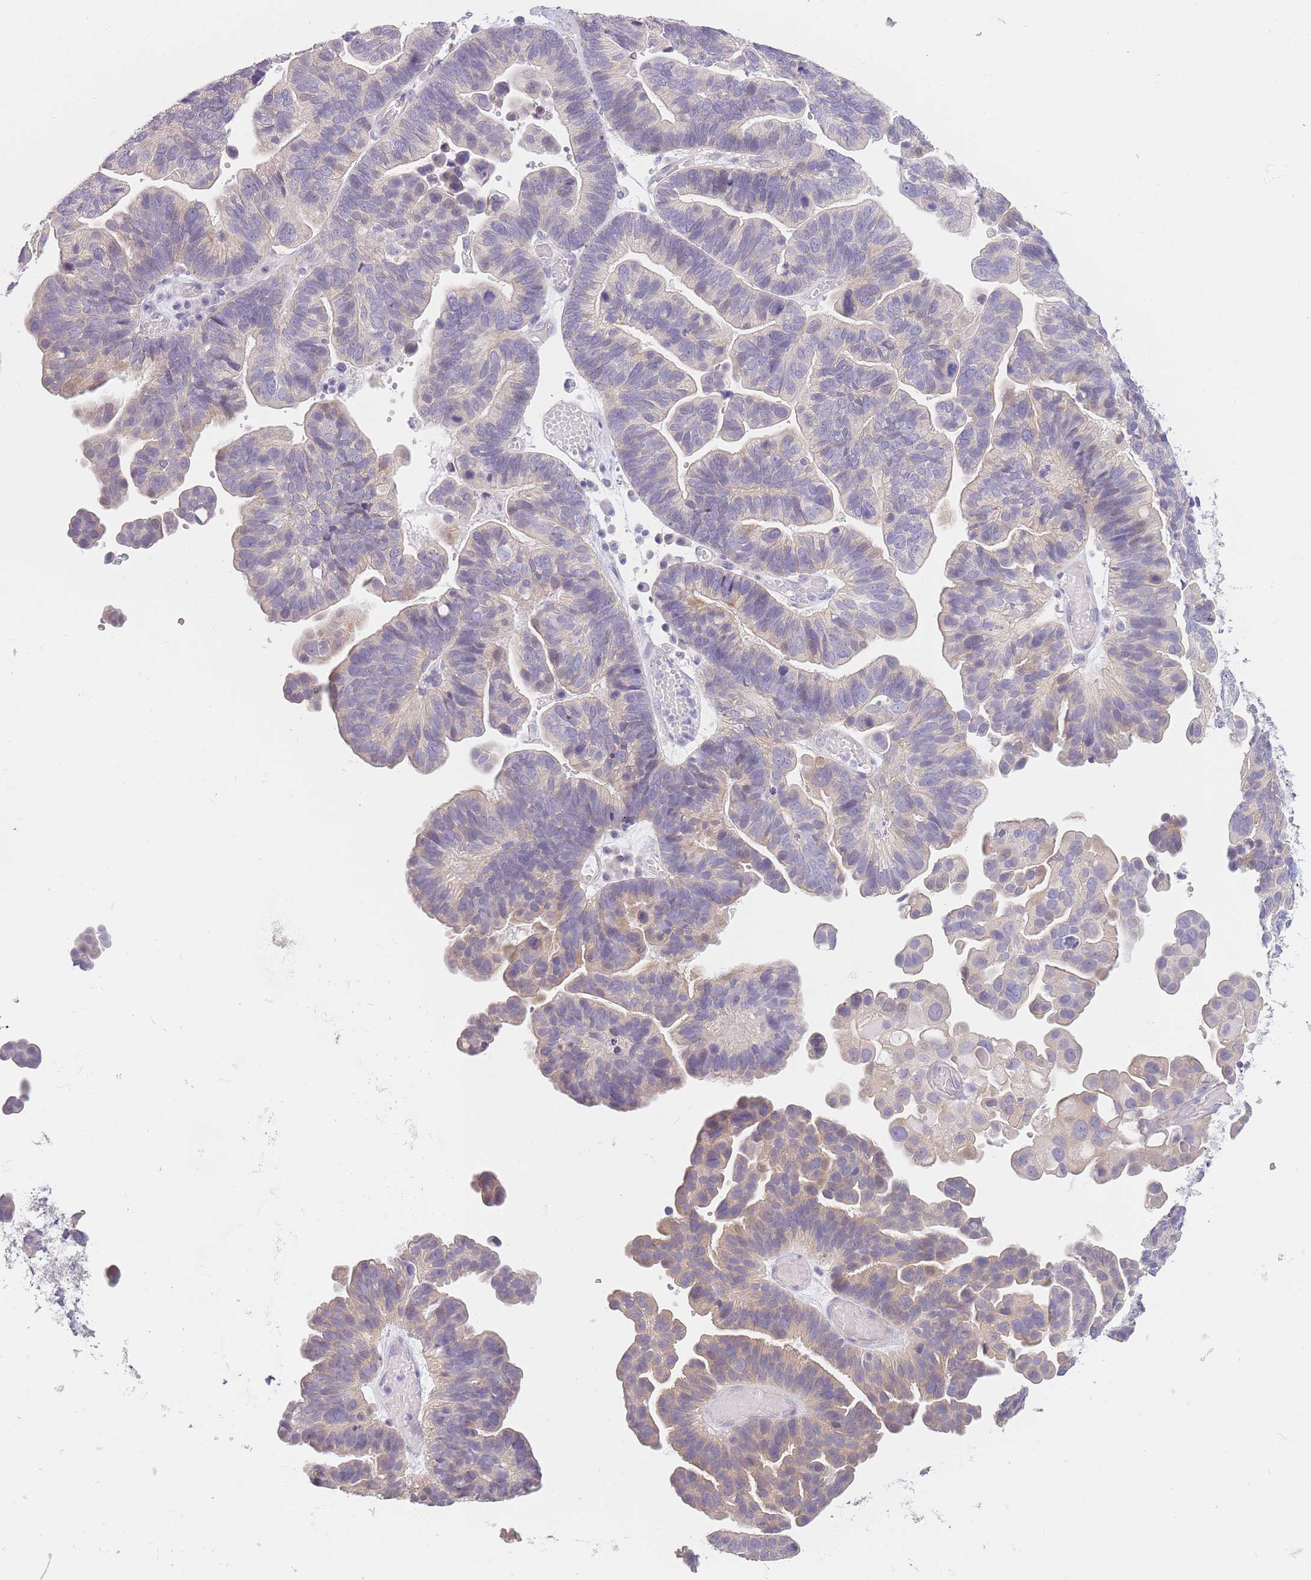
{"staining": {"intensity": "weak", "quantity": "<25%", "location": "cytoplasmic/membranous"}, "tissue": "ovarian cancer", "cell_type": "Tumor cells", "image_type": "cancer", "snomed": [{"axis": "morphology", "description": "Cystadenocarcinoma, serous, NOS"}, {"axis": "topography", "description": "Ovary"}], "caption": "Immunohistochemistry micrograph of serous cystadenocarcinoma (ovarian) stained for a protein (brown), which shows no expression in tumor cells.", "gene": "TMEM236", "patient": {"sex": "female", "age": 56}}